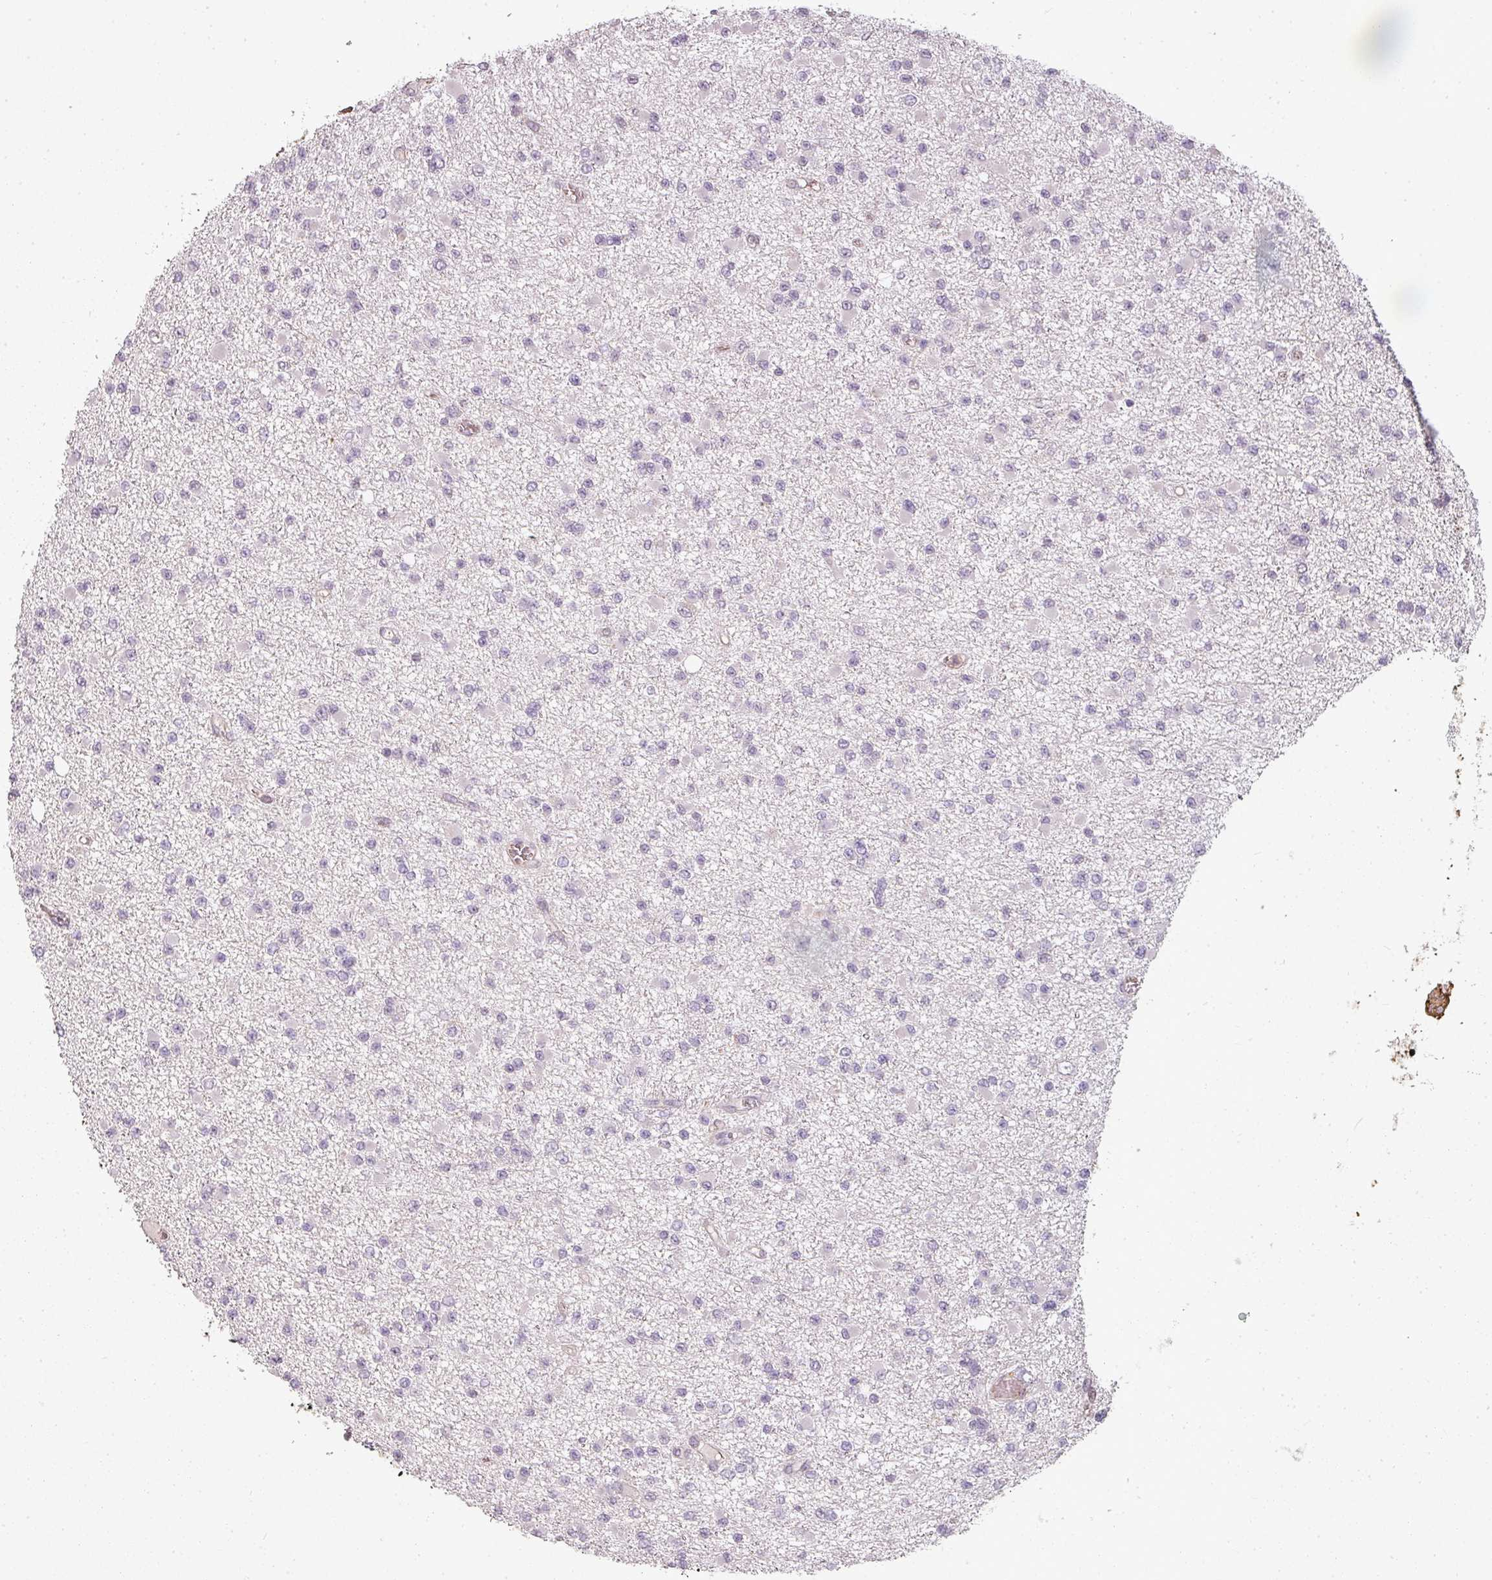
{"staining": {"intensity": "negative", "quantity": "none", "location": "none"}, "tissue": "glioma", "cell_type": "Tumor cells", "image_type": "cancer", "snomed": [{"axis": "morphology", "description": "Glioma, malignant, Low grade"}, {"axis": "topography", "description": "Brain"}], "caption": "Malignant glioma (low-grade) stained for a protein using immunohistochemistry shows no staining tumor cells.", "gene": "CLIC1", "patient": {"sex": "female", "age": 22}}